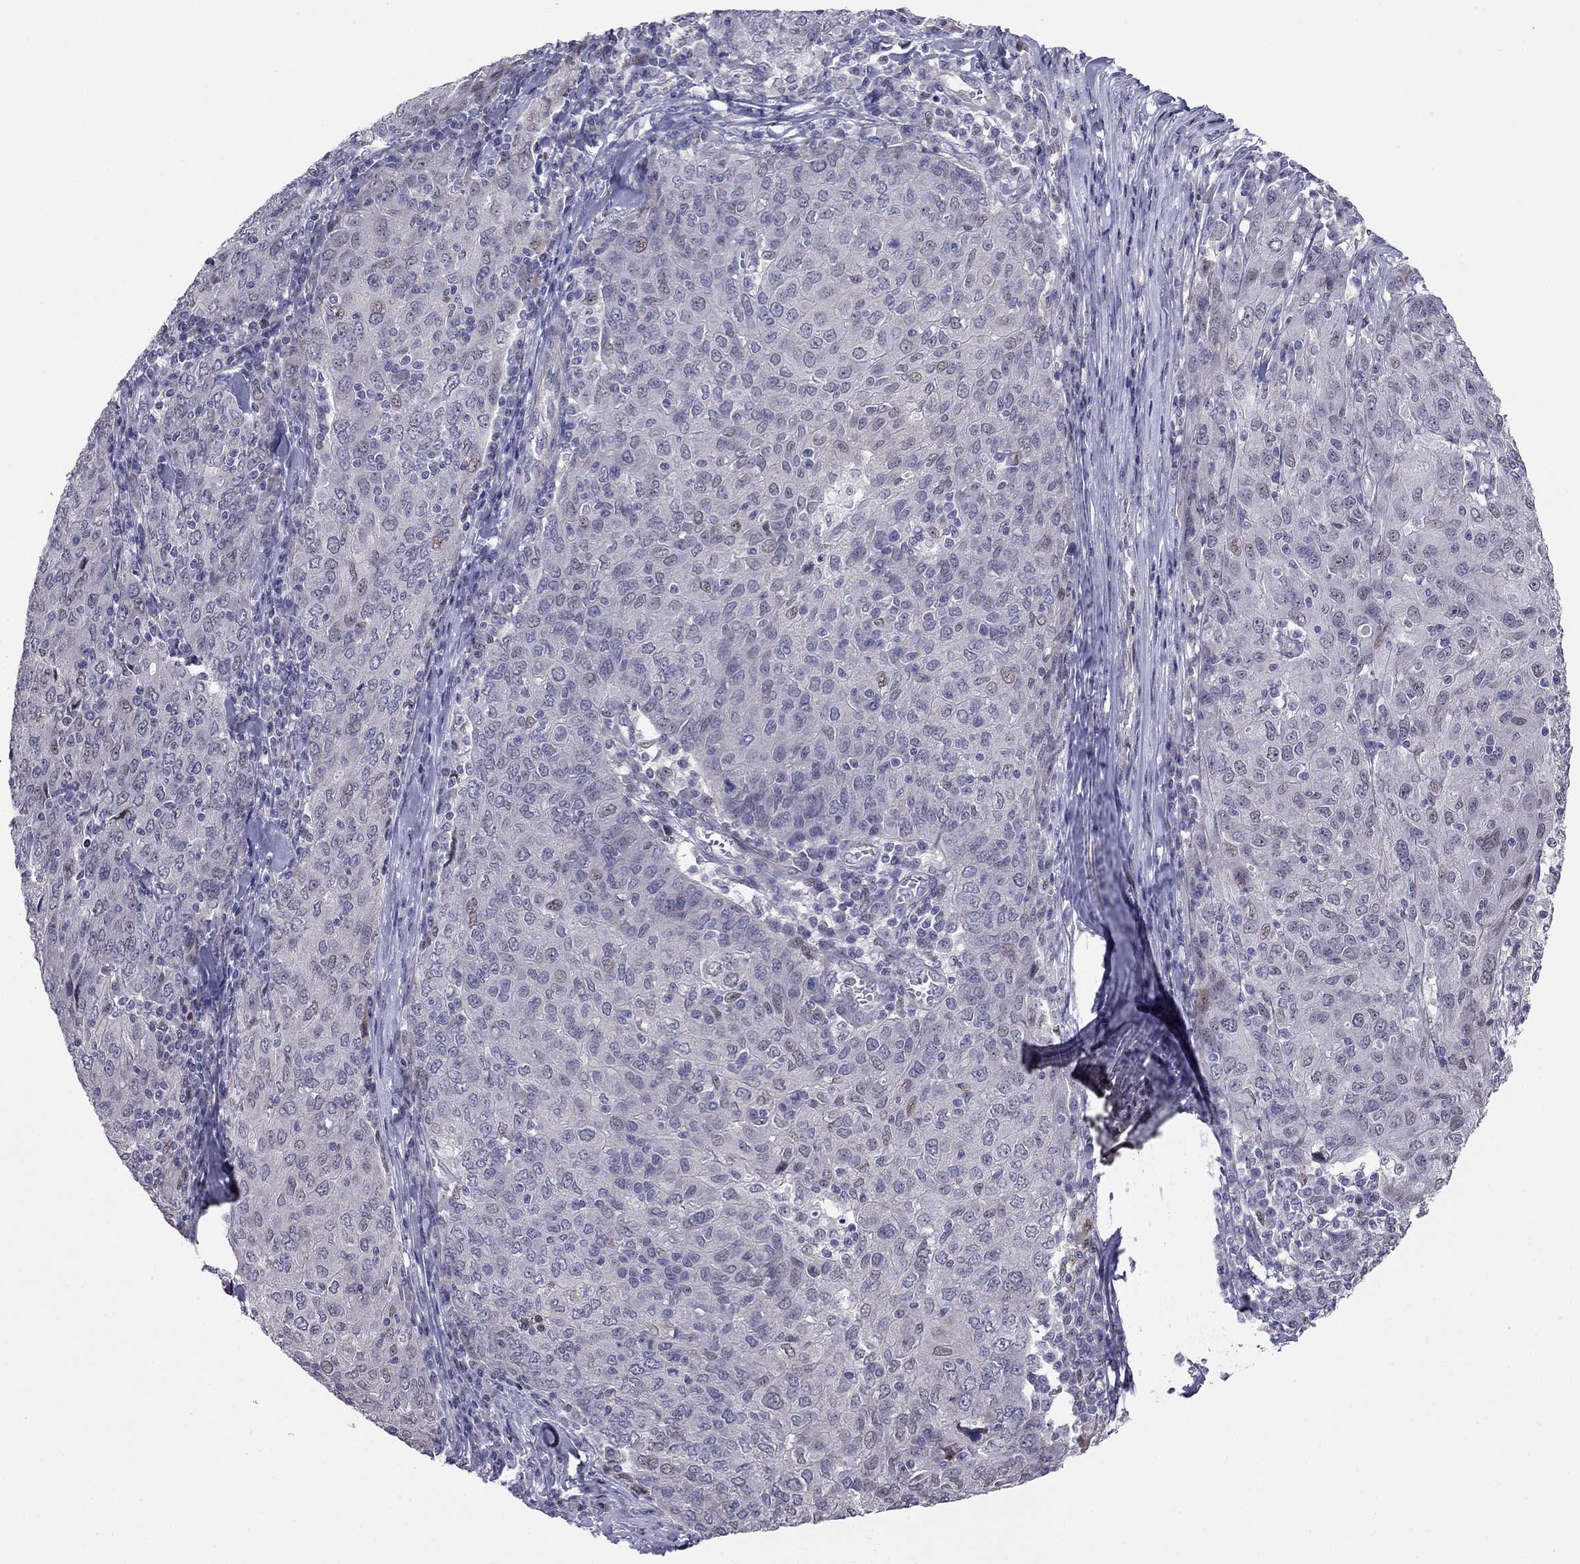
{"staining": {"intensity": "negative", "quantity": "none", "location": "none"}, "tissue": "ovarian cancer", "cell_type": "Tumor cells", "image_type": "cancer", "snomed": [{"axis": "morphology", "description": "Carcinoma, endometroid"}, {"axis": "topography", "description": "Ovary"}], "caption": "This is an IHC micrograph of human ovarian cancer. There is no expression in tumor cells.", "gene": "LRRC39", "patient": {"sex": "female", "age": 50}}